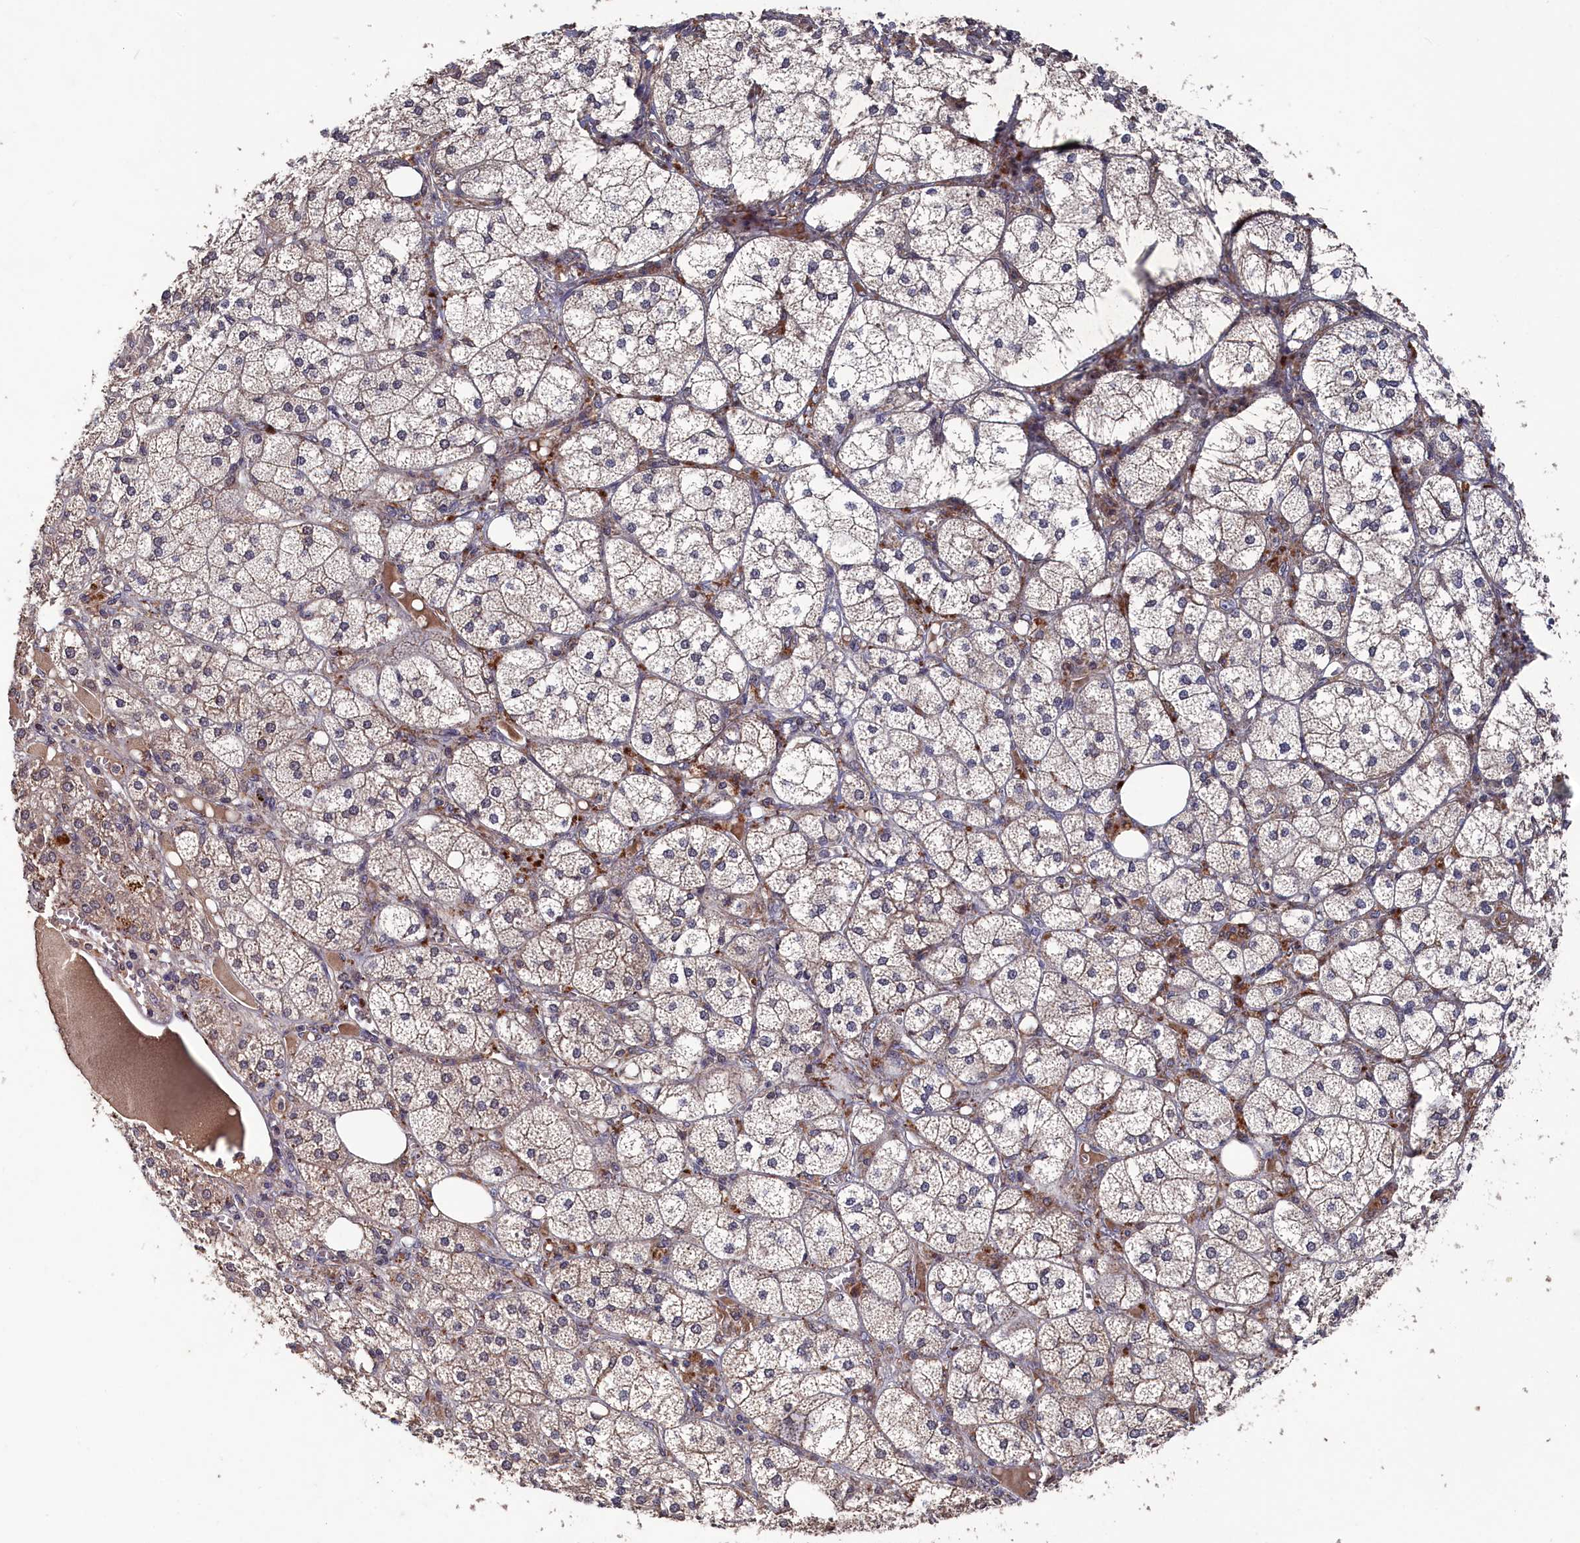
{"staining": {"intensity": "moderate", "quantity": "25%-75%", "location": "cytoplasmic/membranous,nuclear"}, "tissue": "adrenal gland", "cell_type": "Glandular cells", "image_type": "normal", "snomed": [{"axis": "morphology", "description": "Normal tissue, NOS"}, {"axis": "topography", "description": "Adrenal gland"}], "caption": "IHC (DAB) staining of normal human adrenal gland shows moderate cytoplasmic/membranous,nuclear protein expression in about 25%-75% of glandular cells. The protein is stained brown, and the nuclei are stained in blue (DAB (3,3'-diaminobenzidine) IHC with brightfield microscopy, high magnification).", "gene": "TMC5", "patient": {"sex": "female", "age": 61}}